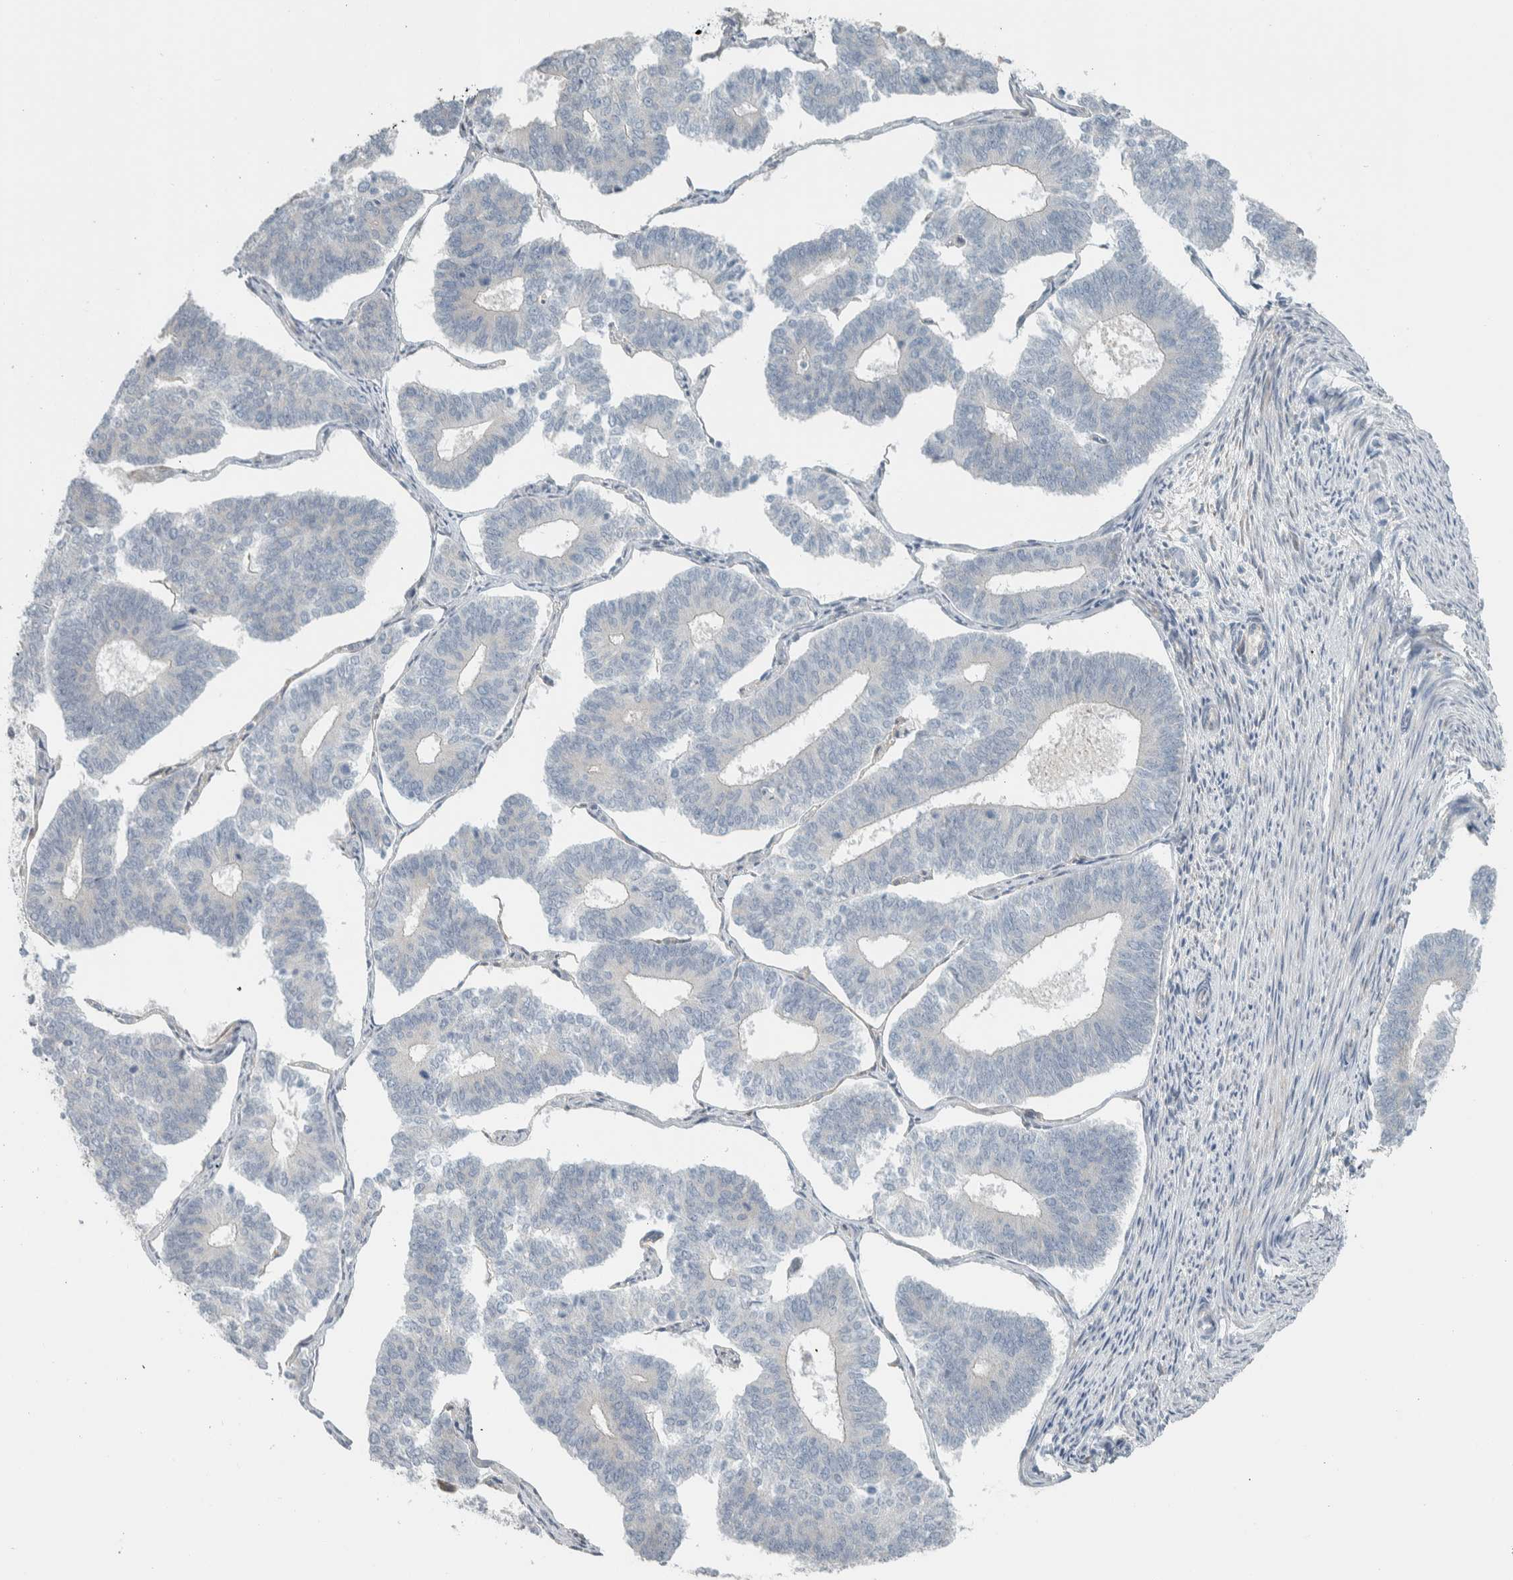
{"staining": {"intensity": "negative", "quantity": "none", "location": "none"}, "tissue": "endometrial cancer", "cell_type": "Tumor cells", "image_type": "cancer", "snomed": [{"axis": "morphology", "description": "Adenocarcinoma, NOS"}, {"axis": "topography", "description": "Endometrium"}], "caption": "Immunohistochemistry (IHC) photomicrograph of neoplastic tissue: endometrial cancer stained with DAB reveals no significant protein expression in tumor cells.", "gene": "HGS", "patient": {"sex": "female", "age": 70}}